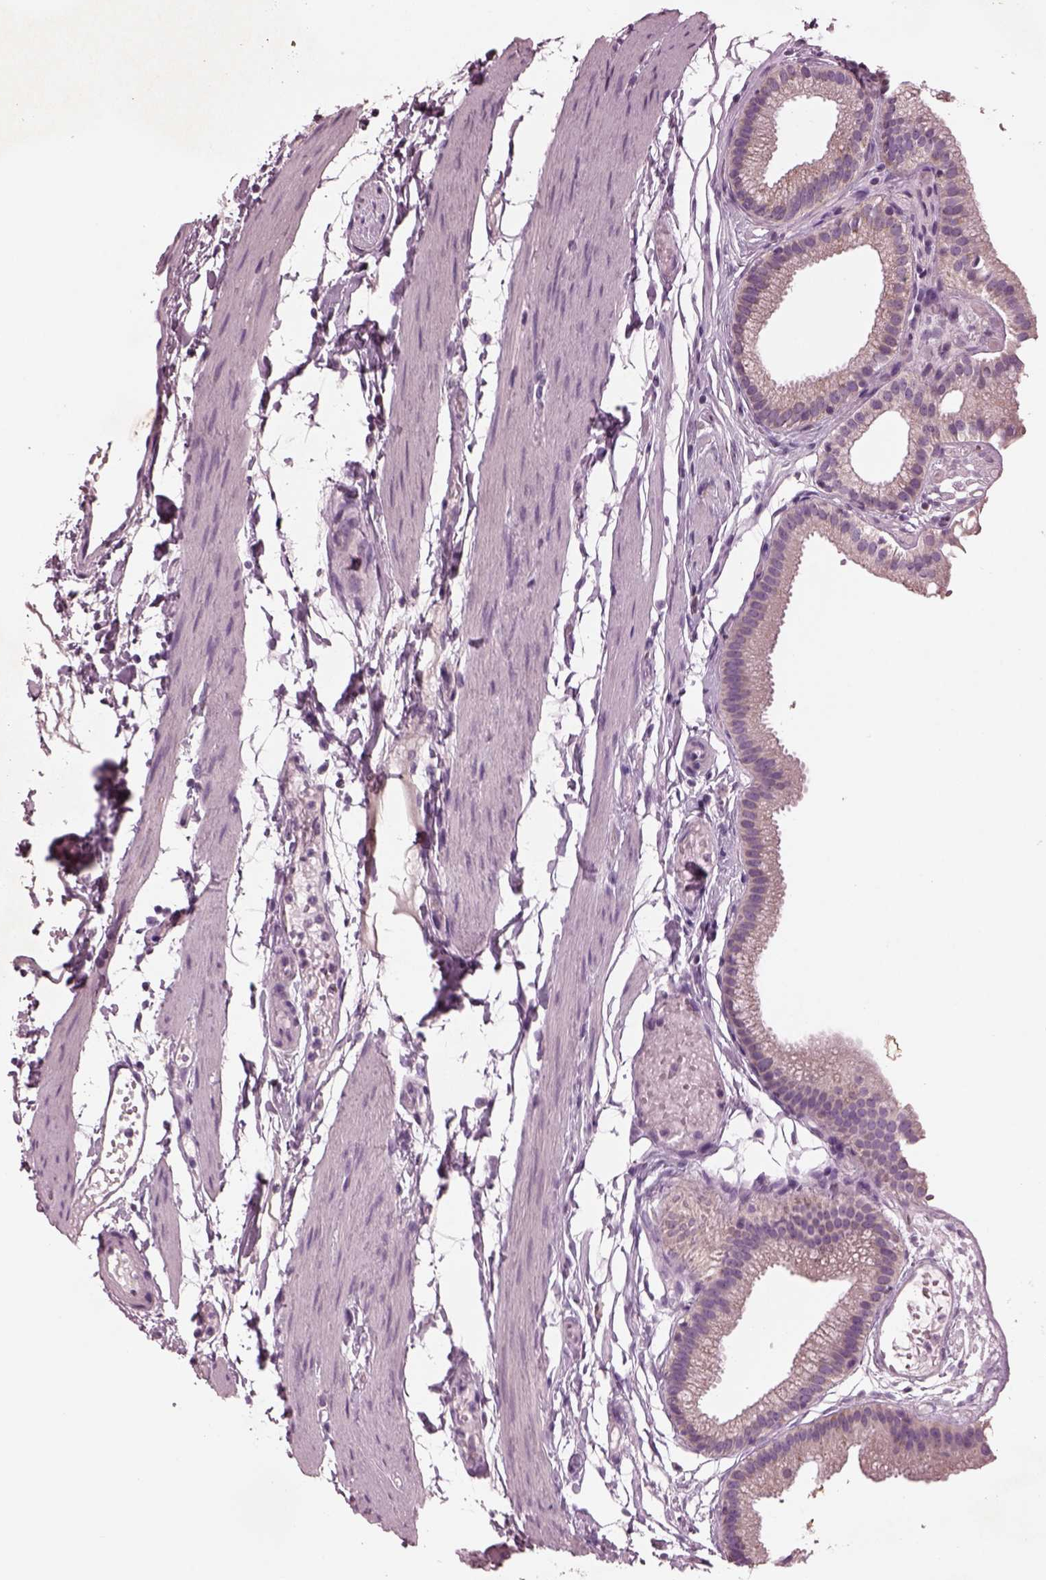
{"staining": {"intensity": "weak", "quantity": ">75%", "location": "cytoplasmic/membranous"}, "tissue": "gallbladder", "cell_type": "Glandular cells", "image_type": "normal", "snomed": [{"axis": "morphology", "description": "Normal tissue, NOS"}, {"axis": "topography", "description": "Gallbladder"}], "caption": "Protein positivity by immunohistochemistry exhibits weak cytoplasmic/membranous expression in approximately >75% of glandular cells in unremarkable gallbladder. (DAB = brown stain, brightfield microscopy at high magnification).", "gene": "AP4M1", "patient": {"sex": "female", "age": 45}}